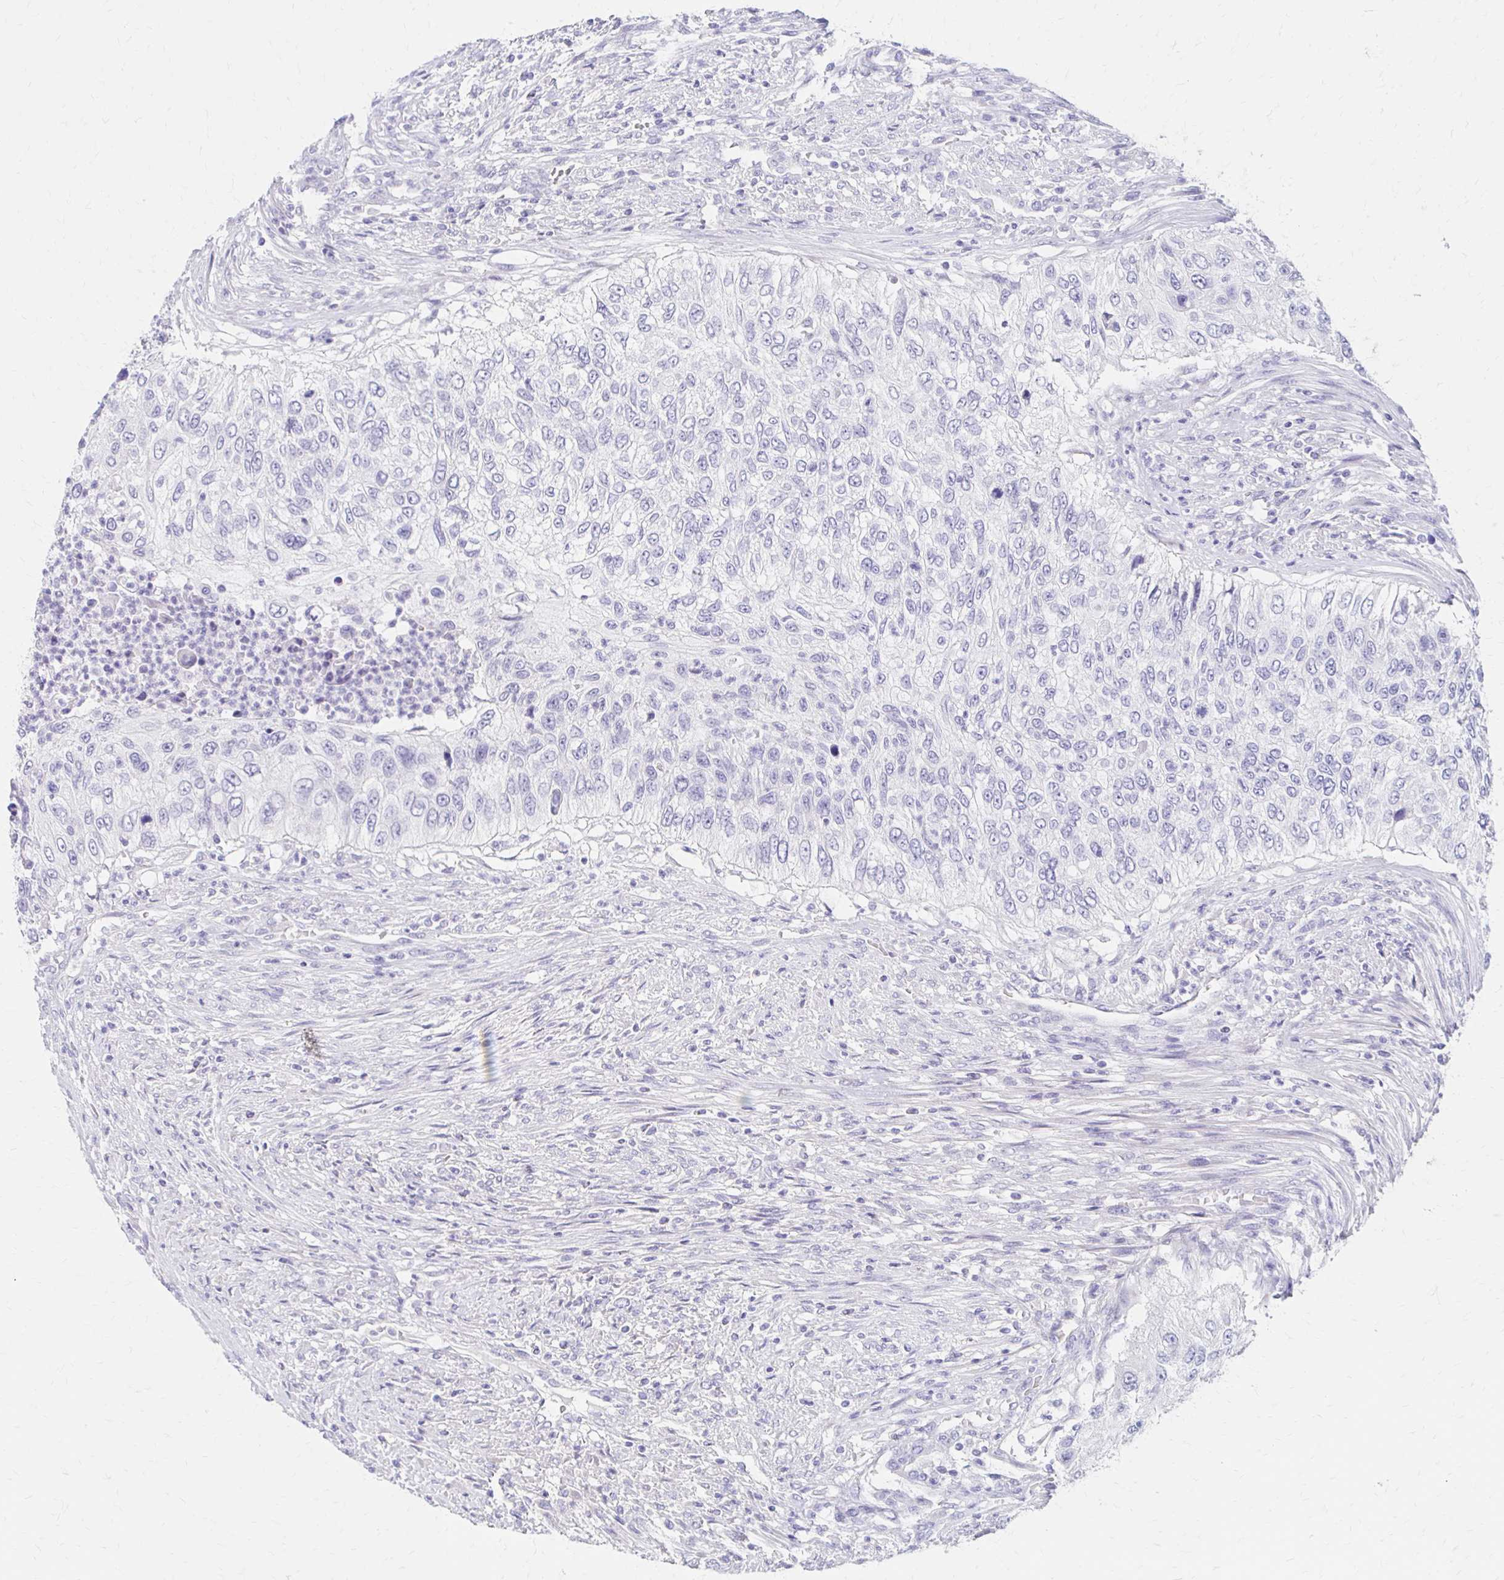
{"staining": {"intensity": "negative", "quantity": "none", "location": "none"}, "tissue": "urothelial cancer", "cell_type": "Tumor cells", "image_type": "cancer", "snomed": [{"axis": "morphology", "description": "Urothelial carcinoma, High grade"}, {"axis": "topography", "description": "Urinary bladder"}], "caption": "Tumor cells are negative for brown protein staining in urothelial carcinoma (high-grade).", "gene": "AZGP1", "patient": {"sex": "female", "age": 60}}